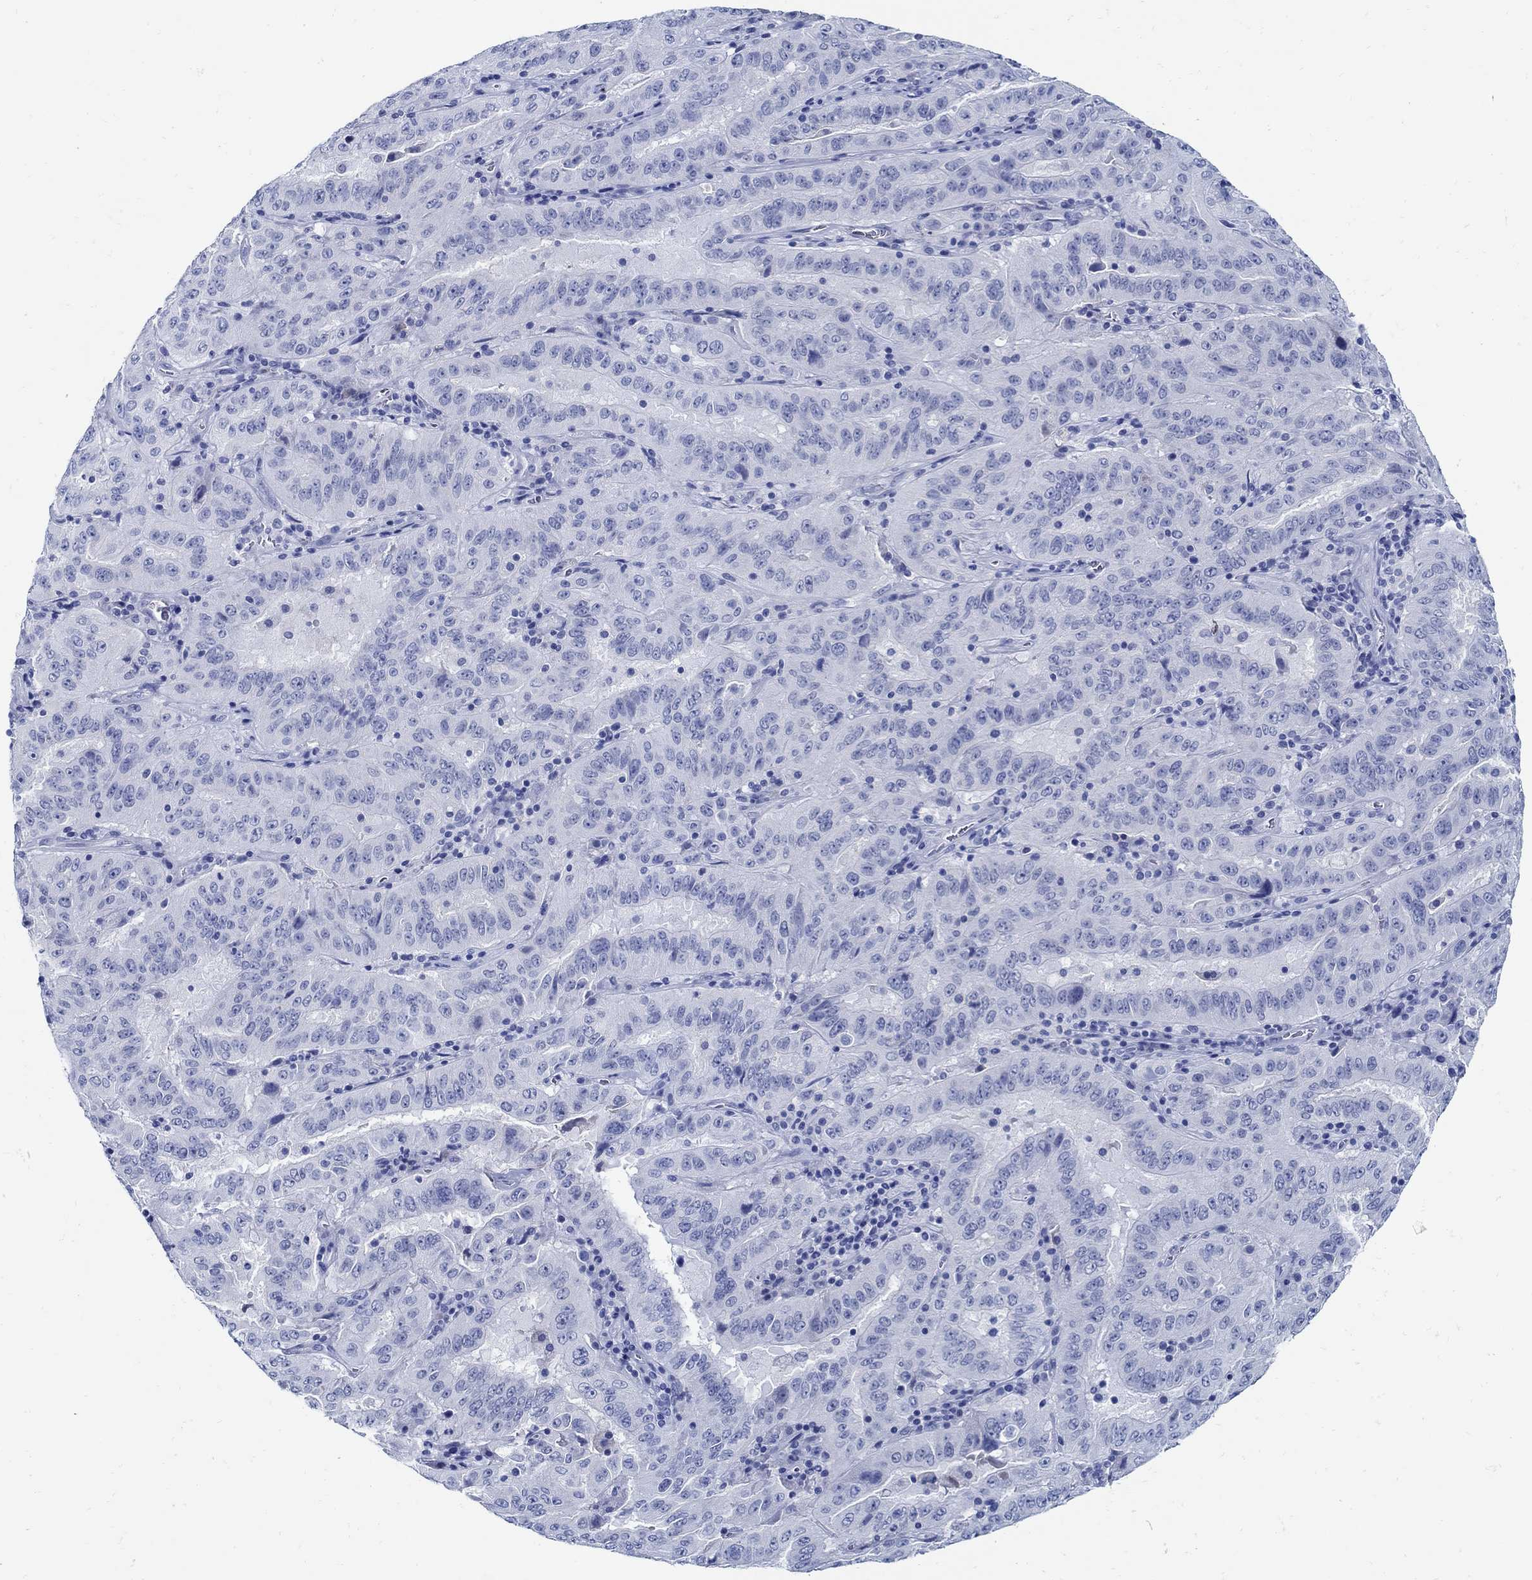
{"staining": {"intensity": "negative", "quantity": "none", "location": "none"}, "tissue": "pancreatic cancer", "cell_type": "Tumor cells", "image_type": "cancer", "snomed": [{"axis": "morphology", "description": "Adenocarcinoma, NOS"}, {"axis": "topography", "description": "Pancreas"}], "caption": "IHC photomicrograph of neoplastic tissue: human pancreatic cancer stained with DAB (3,3'-diaminobenzidine) demonstrates no significant protein positivity in tumor cells.", "gene": "PAX9", "patient": {"sex": "male", "age": 63}}